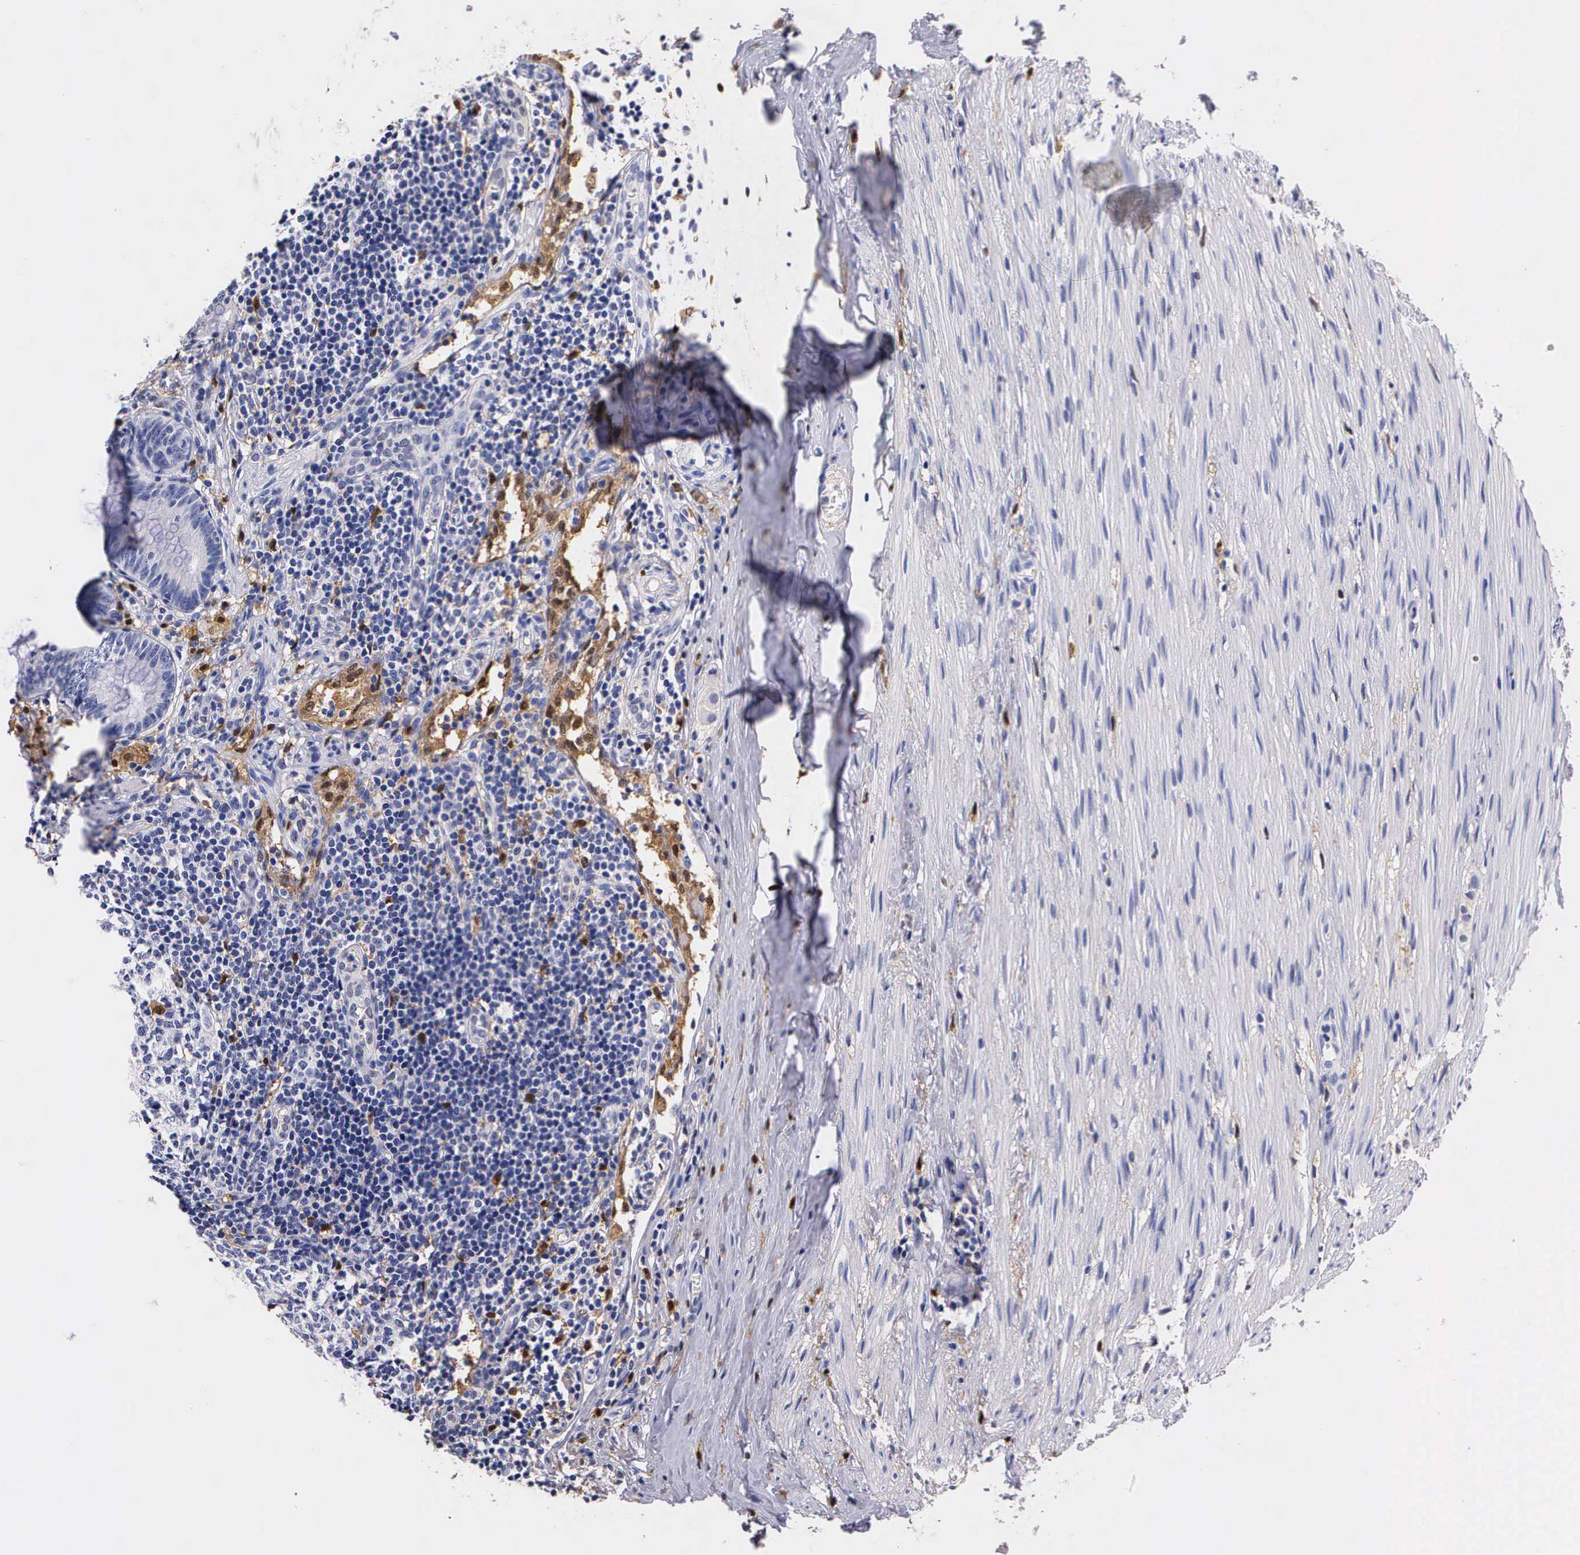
{"staining": {"intensity": "negative", "quantity": "none", "location": "none"}, "tissue": "appendix", "cell_type": "Glandular cells", "image_type": "normal", "snomed": [{"axis": "morphology", "description": "Normal tissue, NOS"}, {"axis": "topography", "description": "Appendix"}], "caption": "DAB immunohistochemical staining of normal human appendix demonstrates no significant staining in glandular cells.", "gene": "RENBP", "patient": {"sex": "female", "age": 34}}